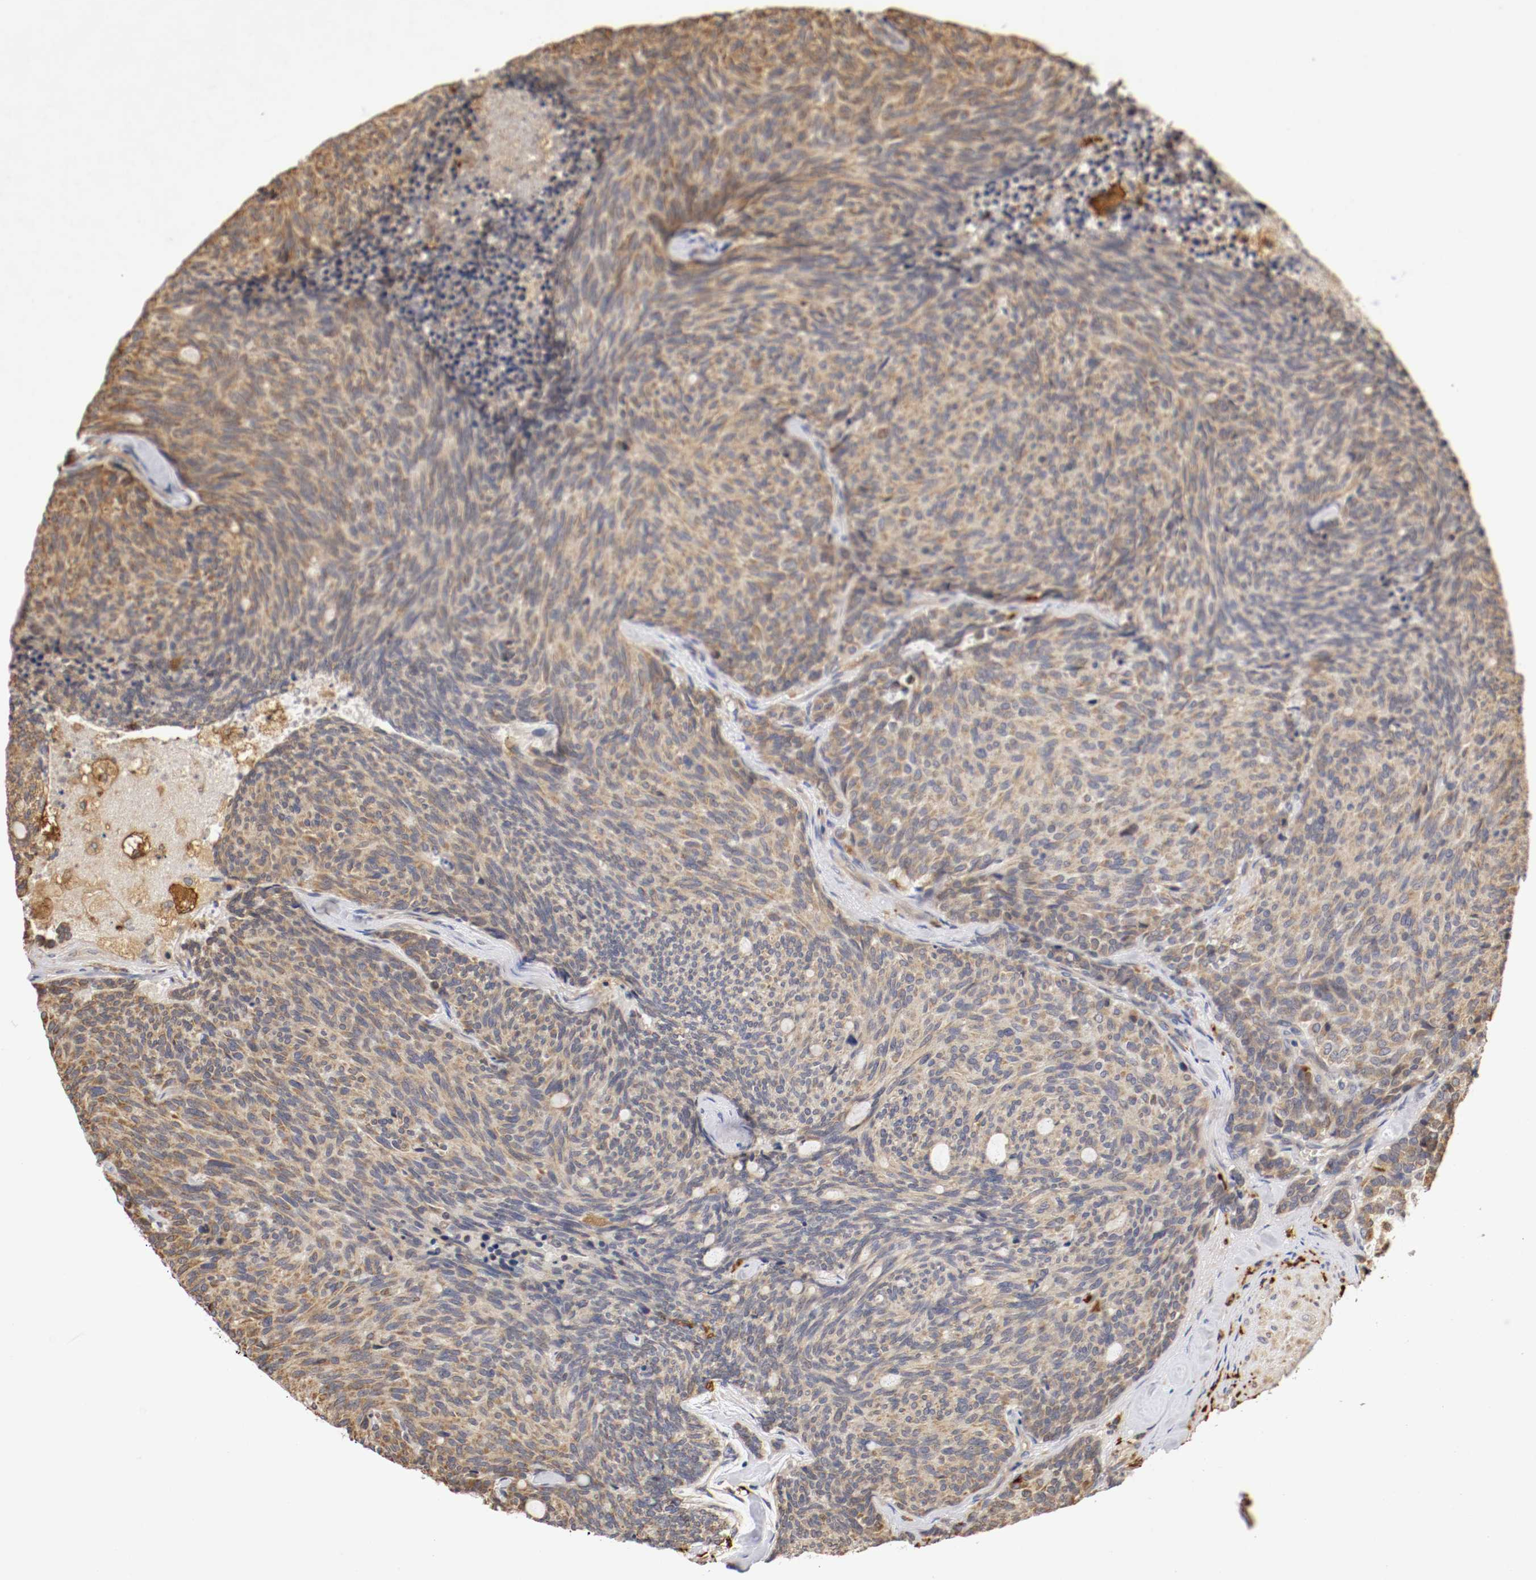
{"staining": {"intensity": "moderate", "quantity": ">75%", "location": "cytoplasmic/membranous"}, "tissue": "carcinoid", "cell_type": "Tumor cells", "image_type": "cancer", "snomed": [{"axis": "morphology", "description": "Carcinoid, malignant, NOS"}, {"axis": "topography", "description": "Pancreas"}], "caption": "A brown stain shows moderate cytoplasmic/membranous staining of a protein in human carcinoid tumor cells.", "gene": "VEZT", "patient": {"sex": "female", "age": 54}}